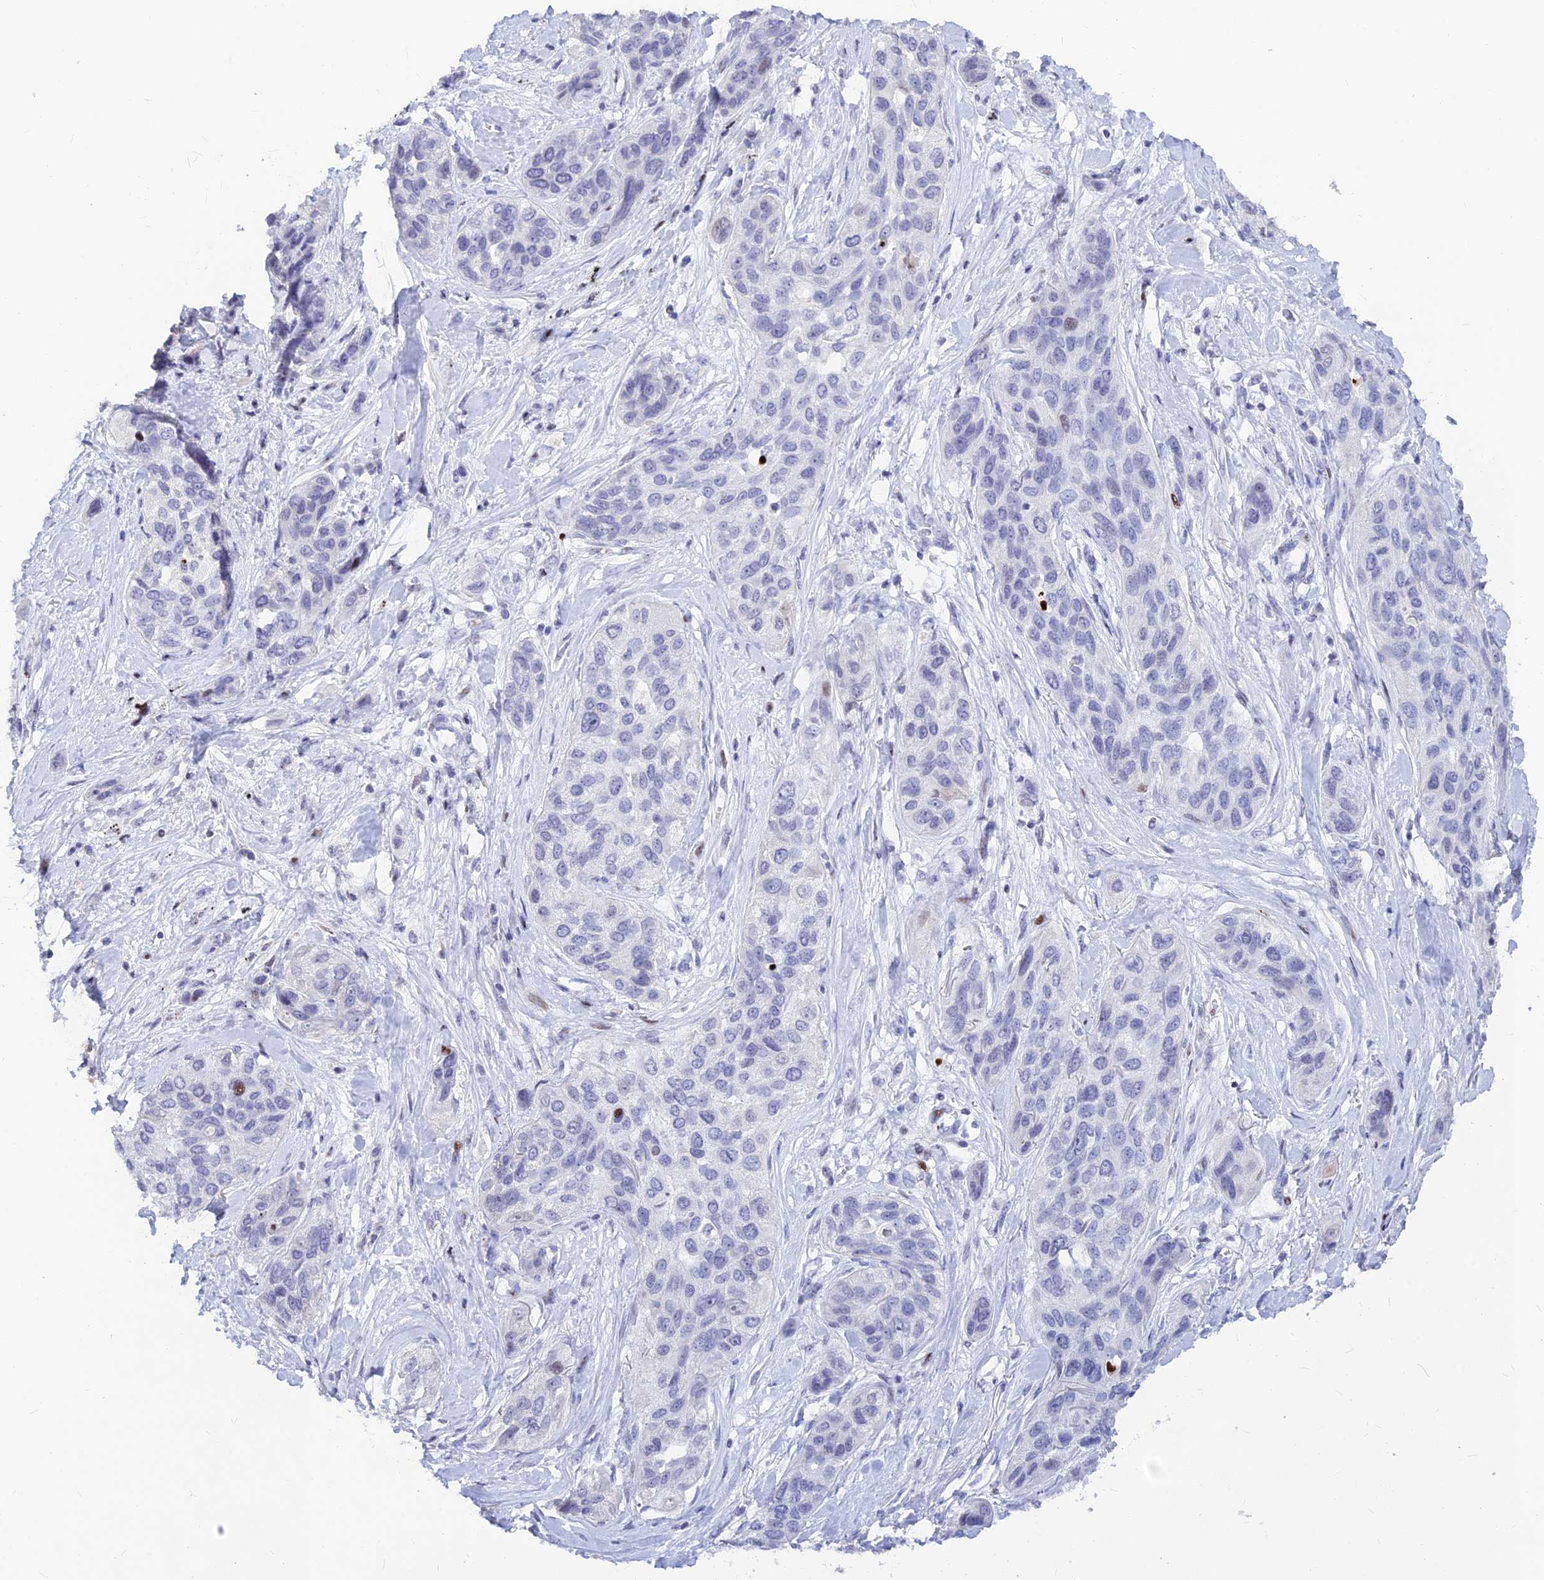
{"staining": {"intensity": "negative", "quantity": "none", "location": "none"}, "tissue": "lung cancer", "cell_type": "Tumor cells", "image_type": "cancer", "snomed": [{"axis": "morphology", "description": "Squamous cell carcinoma, NOS"}, {"axis": "topography", "description": "Lung"}], "caption": "There is no significant staining in tumor cells of lung squamous cell carcinoma.", "gene": "PRPS1", "patient": {"sex": "female", "age": 70}}